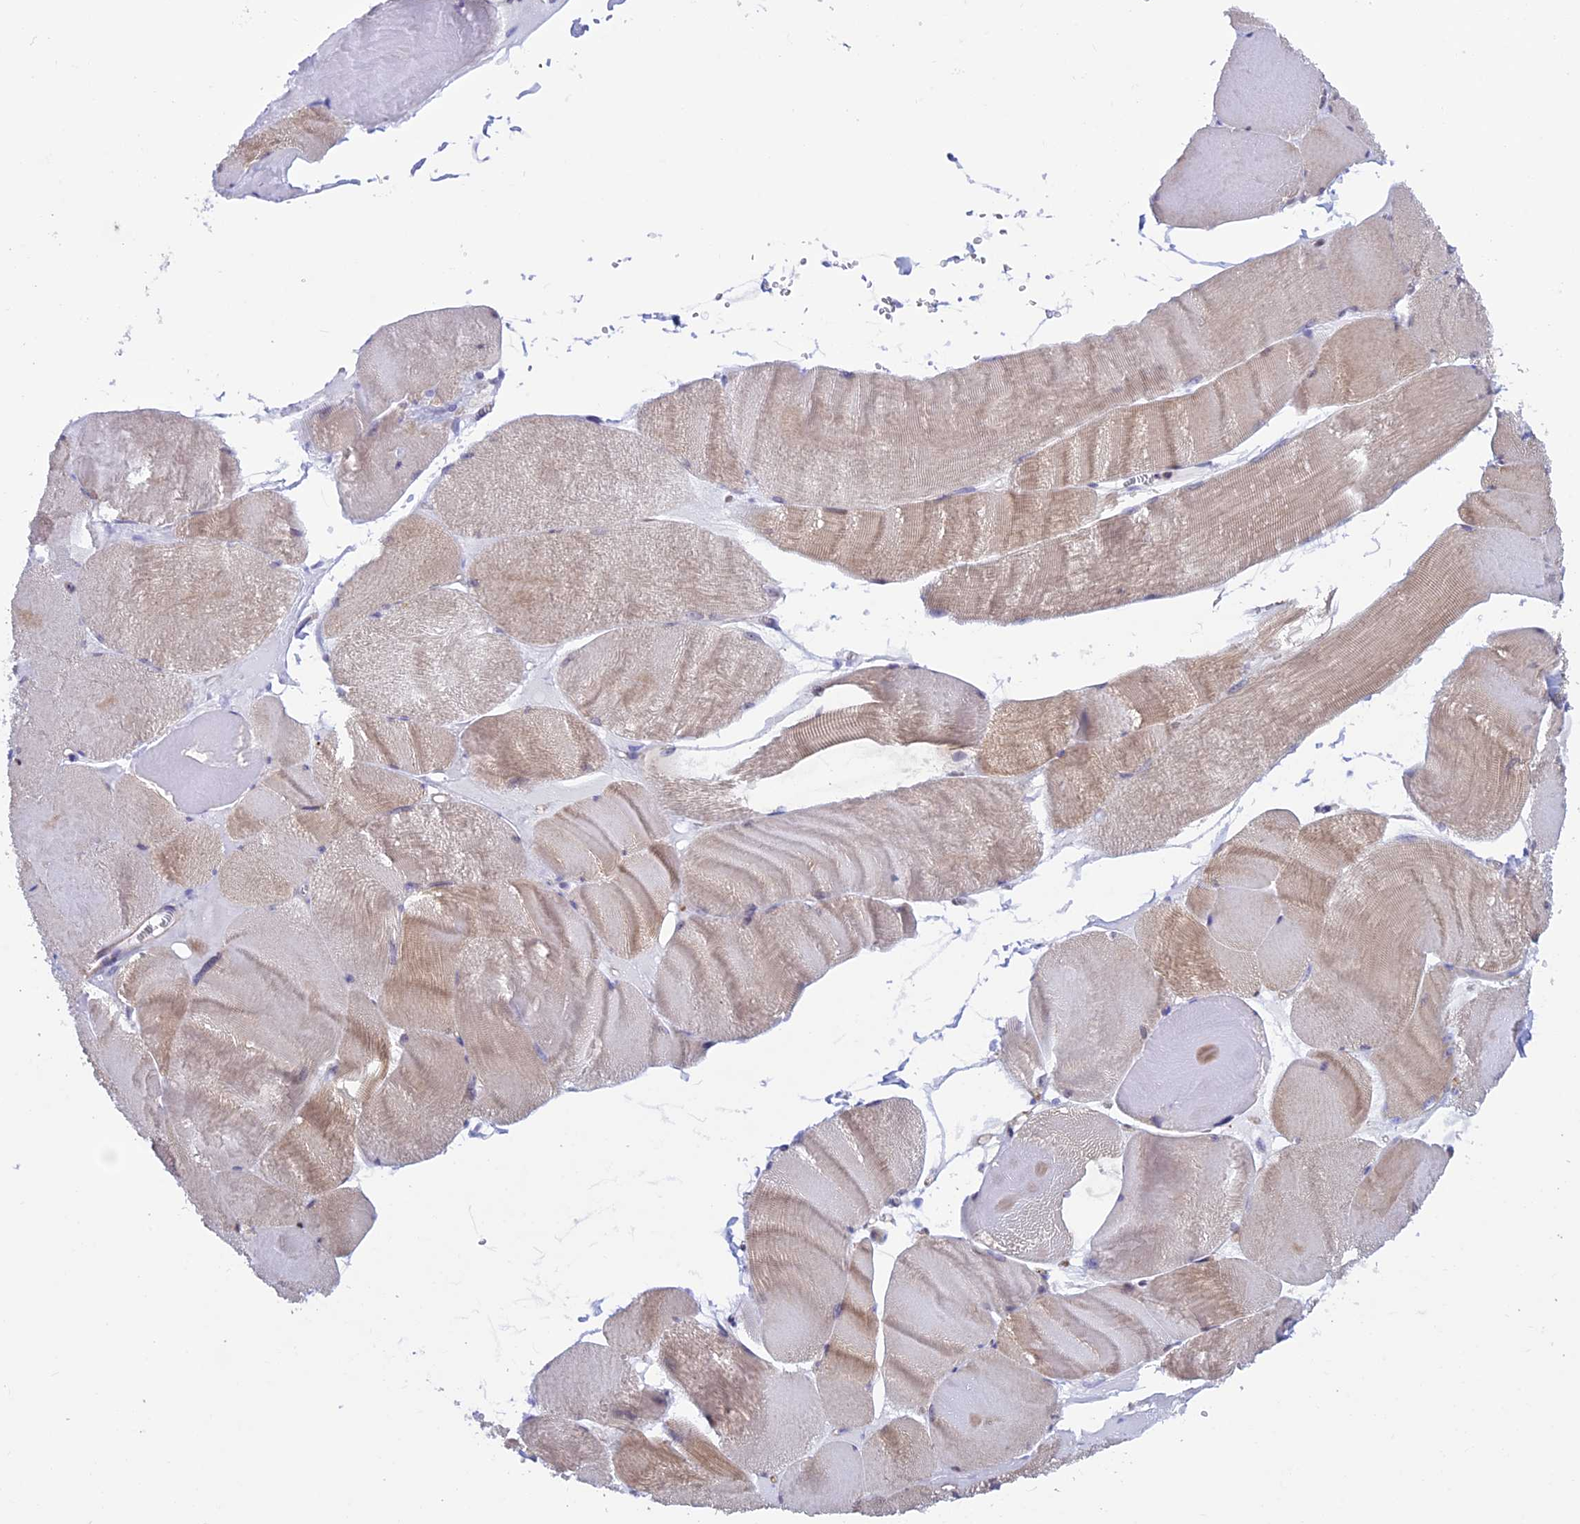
{"staining": {"intensity": "moderate", "quantity": "25%-75%", "location": "cytoplasmic/membranous"}, "tissue": "skeletal muscle", "cell_type": "Myocytes", "image_type": "normal", "snomed": [{"axis": "morphology", "description": "Normal tissue, NOS"}, {"axis": "morphology", "description": "Basal cell carcinoma"}, {"axis": "topography", "description": "Skeletal muscle"}], "caption": "Skeletal muscle stained with DAB (3,3'-diaminobenzidine) immunohistochemistry (IHC) exhibits medium levels of moderate cytoplasmic/membranous positivity in approximately 25%-75% of myocytes.", "gene": "IGSF6", "patient": {"sex": "female", "age": 64}}